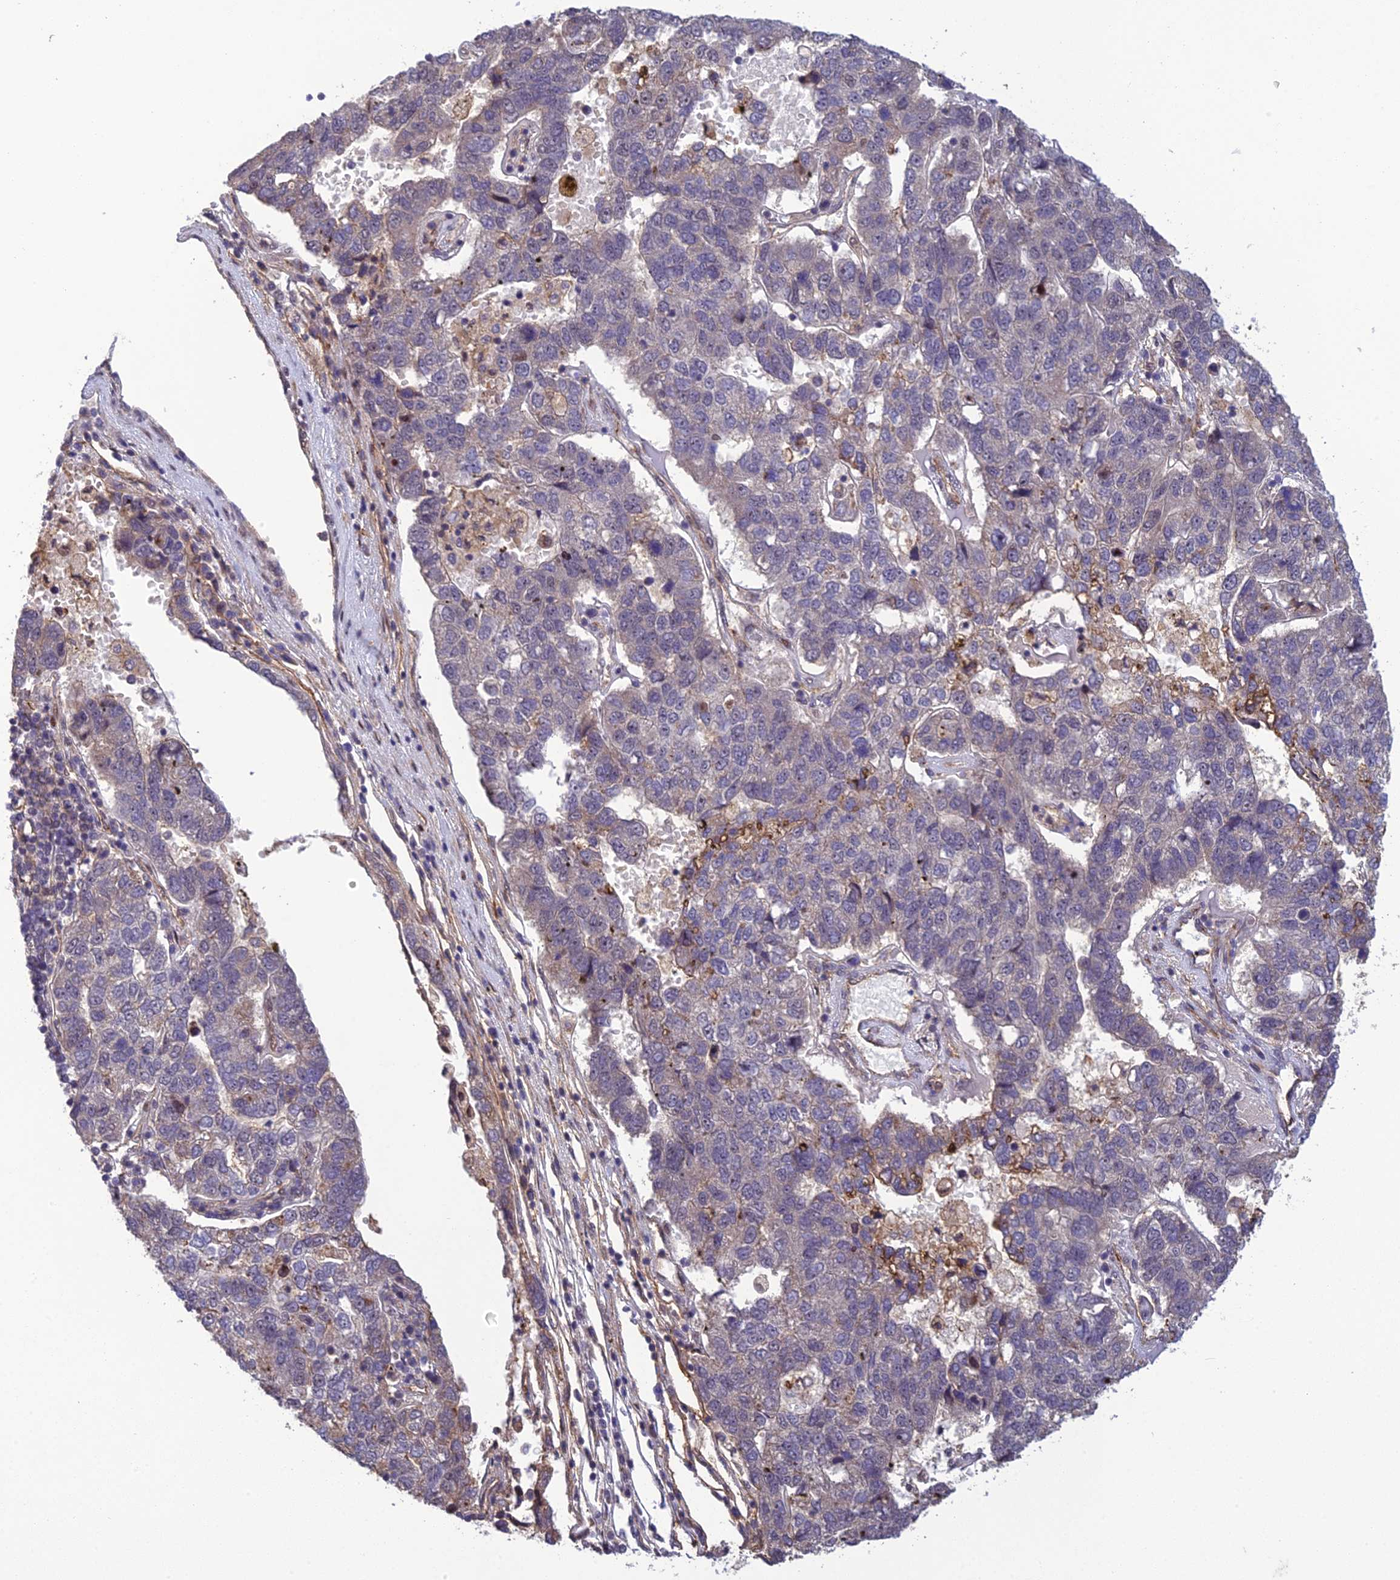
{"staining": {"intensity": "weak", "quantity": "<25%", "location": "cytoplasmic/membranous"}, "tissue": "pancreatic cancer", "cell_type": "Tumor cells", "image_type": "cancer", "snomed": [{"axis": "morphology", "description": "Adenocarcinoma, NOS"}, {"axis": "topography", "description": "Pancreas"}], "caption": "There is no significant expression in tumor cells of pancreatic cancer.", "gene": "RANBP3", "patient": {"sex": "female", "age": 61}}